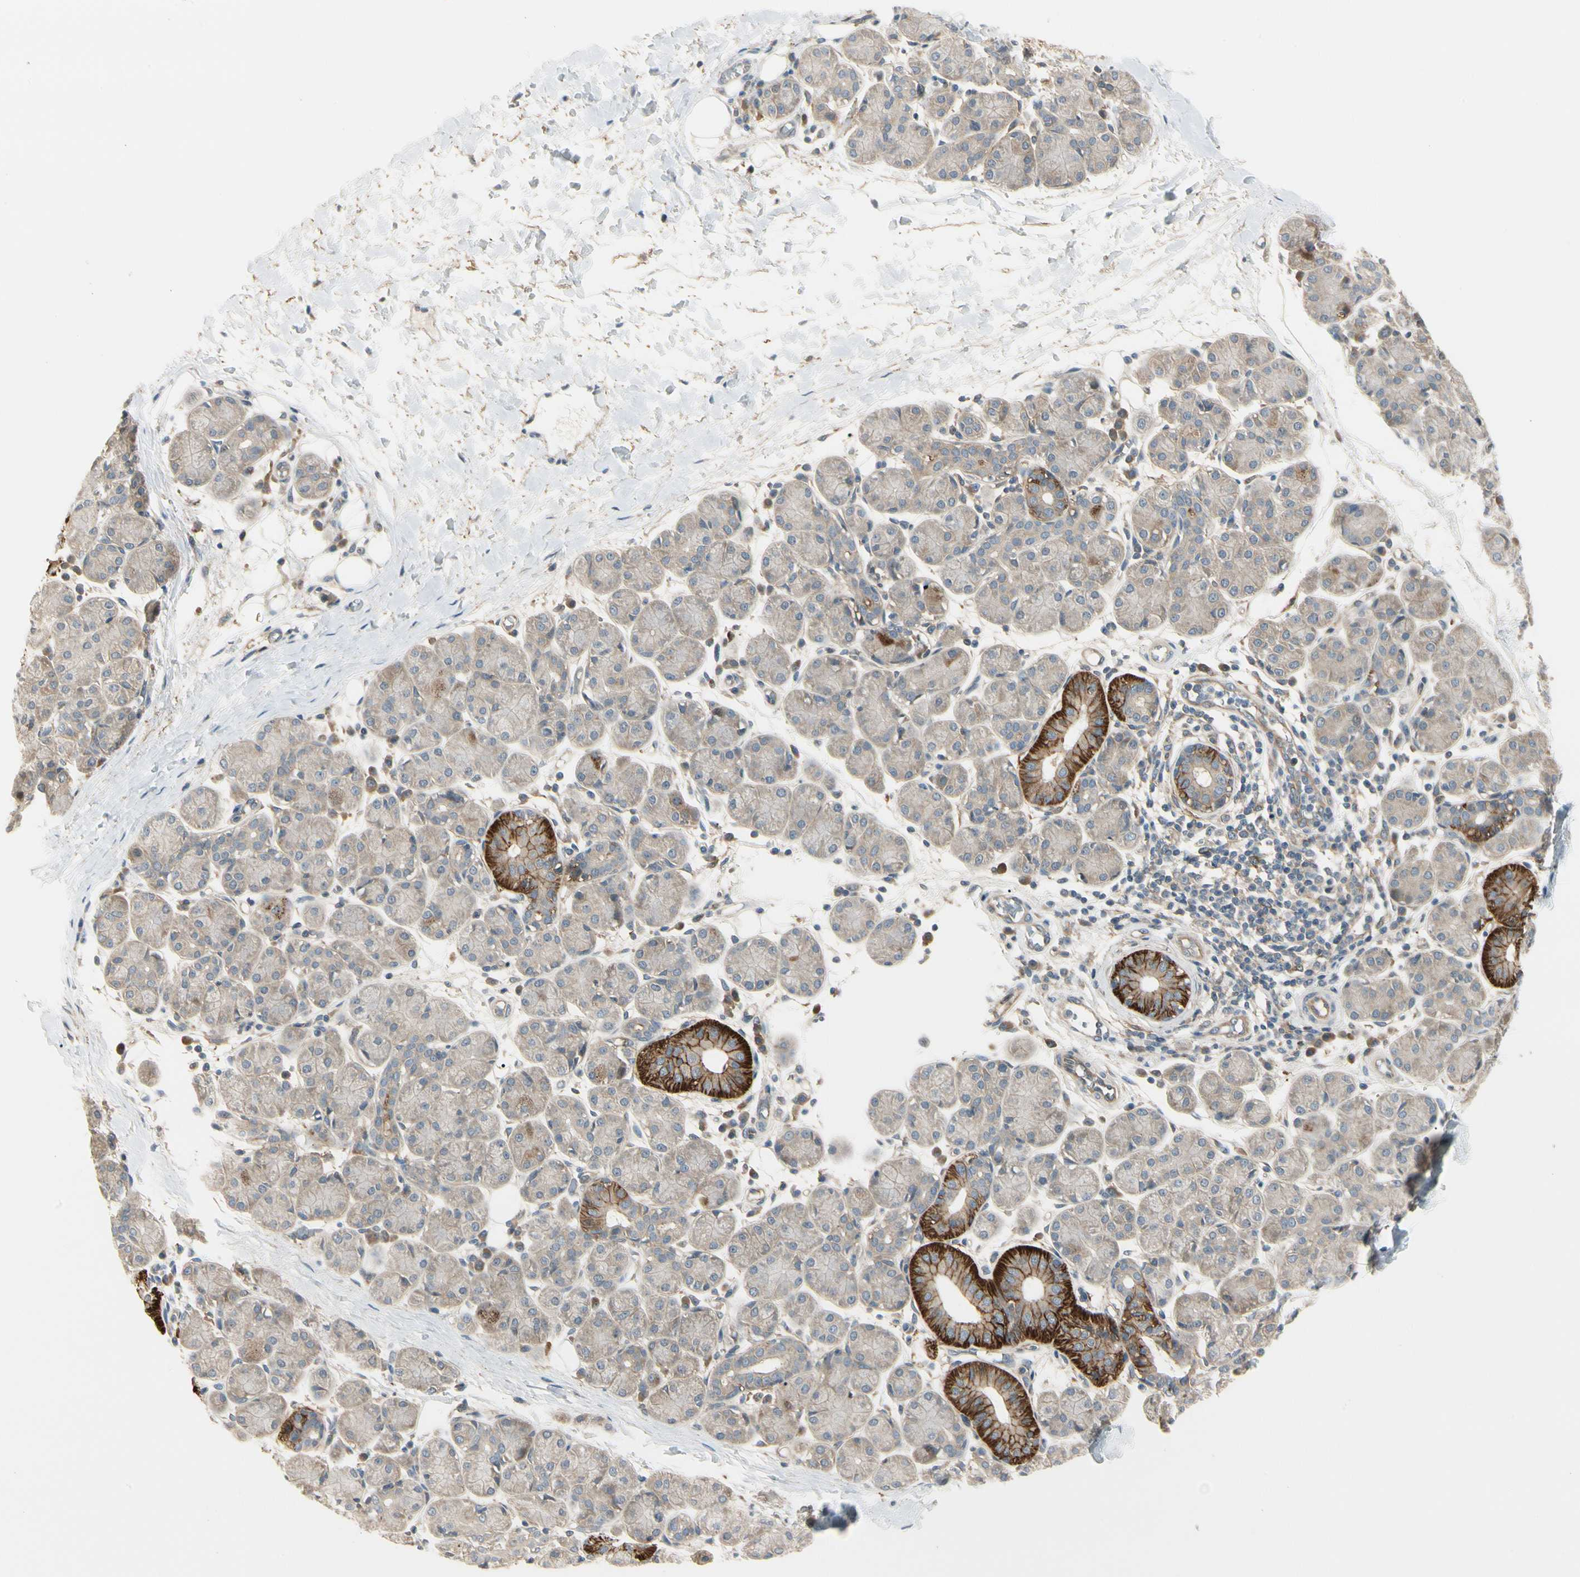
{"staining": {"intensity": "strong", "quantity": "<25%", "location": "cytoplasmic/membranous"}, "tissue": "salivary gland", "cell_type": "Glandular cells", "image_type": "normal", "snomed": [{"axis": "morphology", "description": "Normal tissue, NOS"}, {"axis": "morphology", "description": "Inflammation, NOS"}, {"axis": "topography", "description": "Lymph node"}, {"axis": "topography", "description": "Salivary gland"}], "caption": "The immunohistochemical stain labels strong cytoplasmic/membranous positivity in glandular cells of normal salivary gland. (Brightfield microscopy of DAB IHC at high magnification).", "gene": "F2R", "patient": {"sex": "male", "age": 3}}